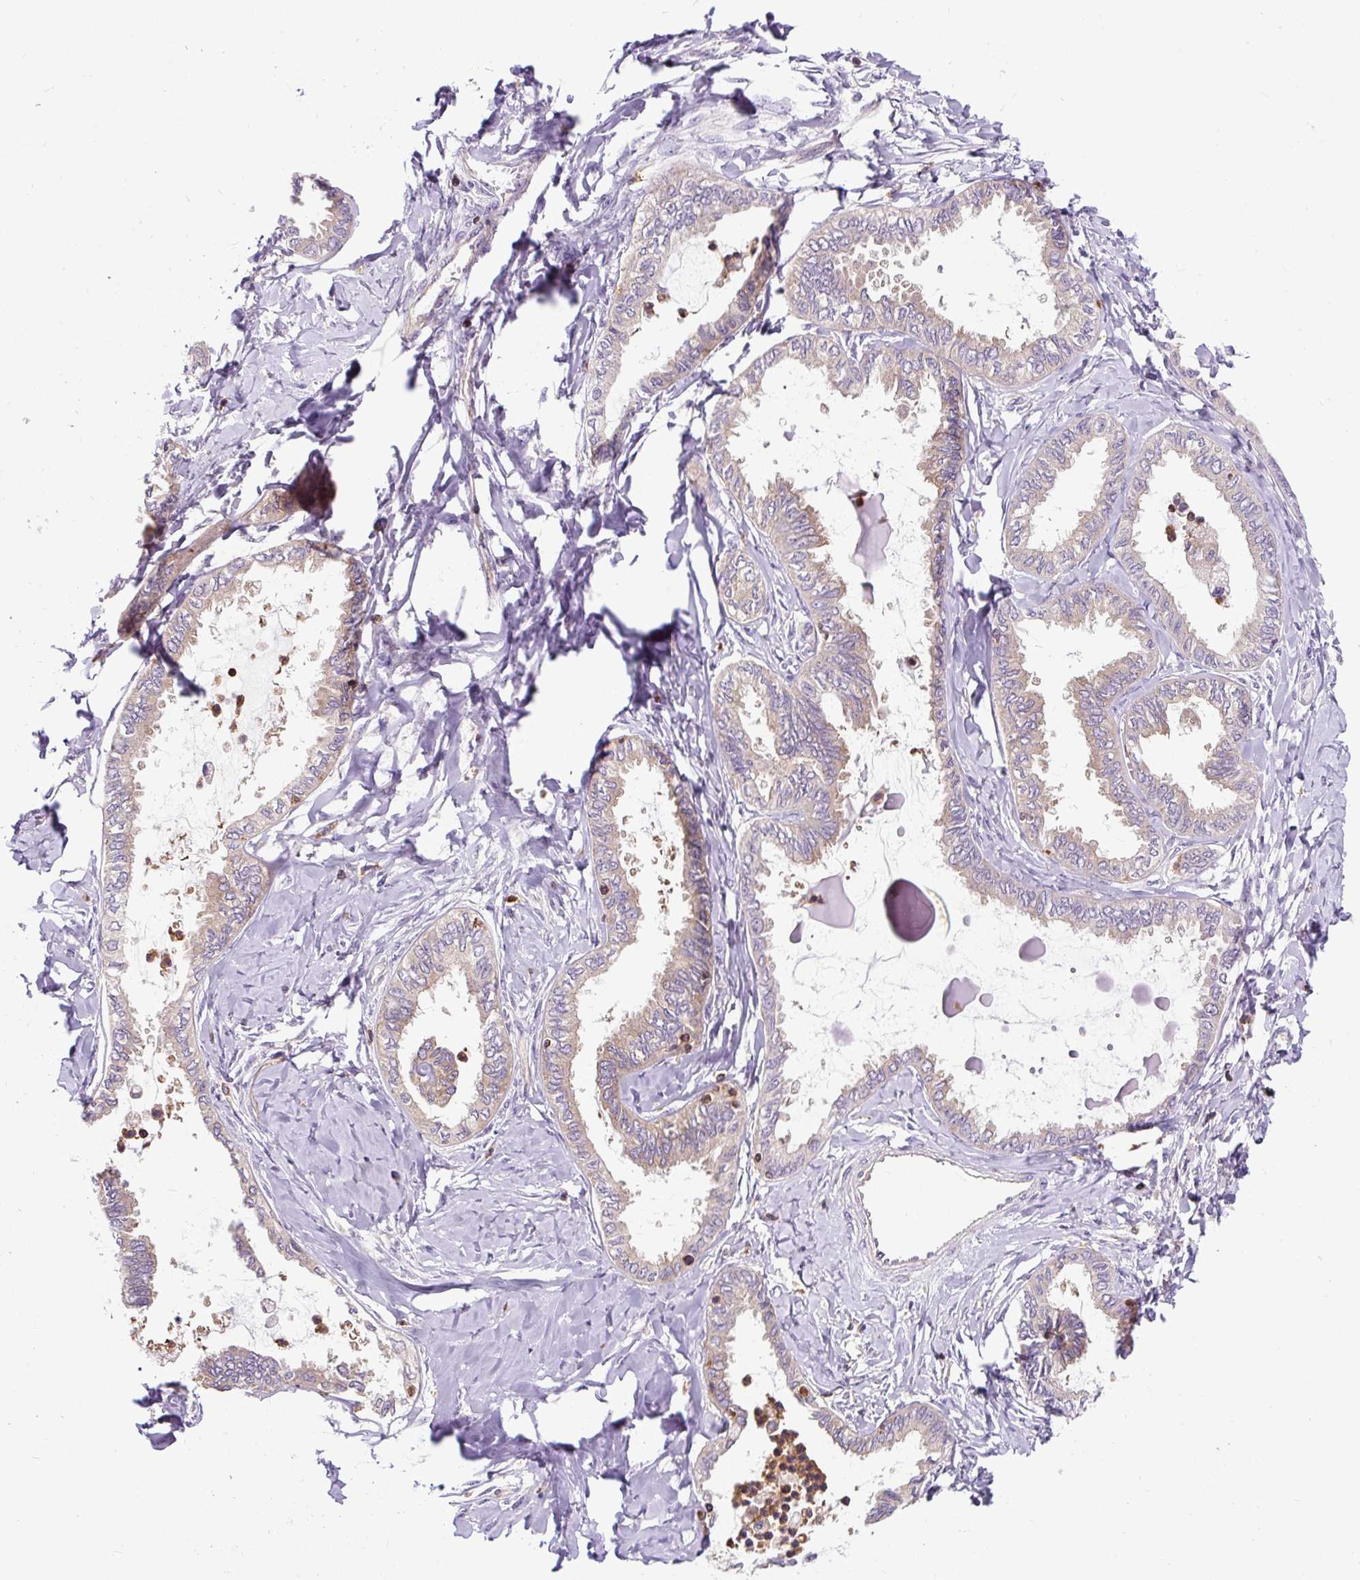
{"staining": {"intensity": "weak", "quantity": "25%-75%", "location": "cytoplasmic/membranous"}, "tissue": "ovarian cancer", "cell_type": "Tumor cells", "image_type": "cancer", "snomed": [{"axis": "morphology", "description": "Carcinoma, endometroid"}, {"axis": "topography", "description": "Ovary"}], "caption": "This histopathology image reveals IHC staining of ovarian cancer (endometroid carcinoma), with low weak cytoplasmic/membranous positivity in approximately 25%-75% of tumor cells.", "gene": "CISD3", "patient": {"sex": "female", "age": 70}}